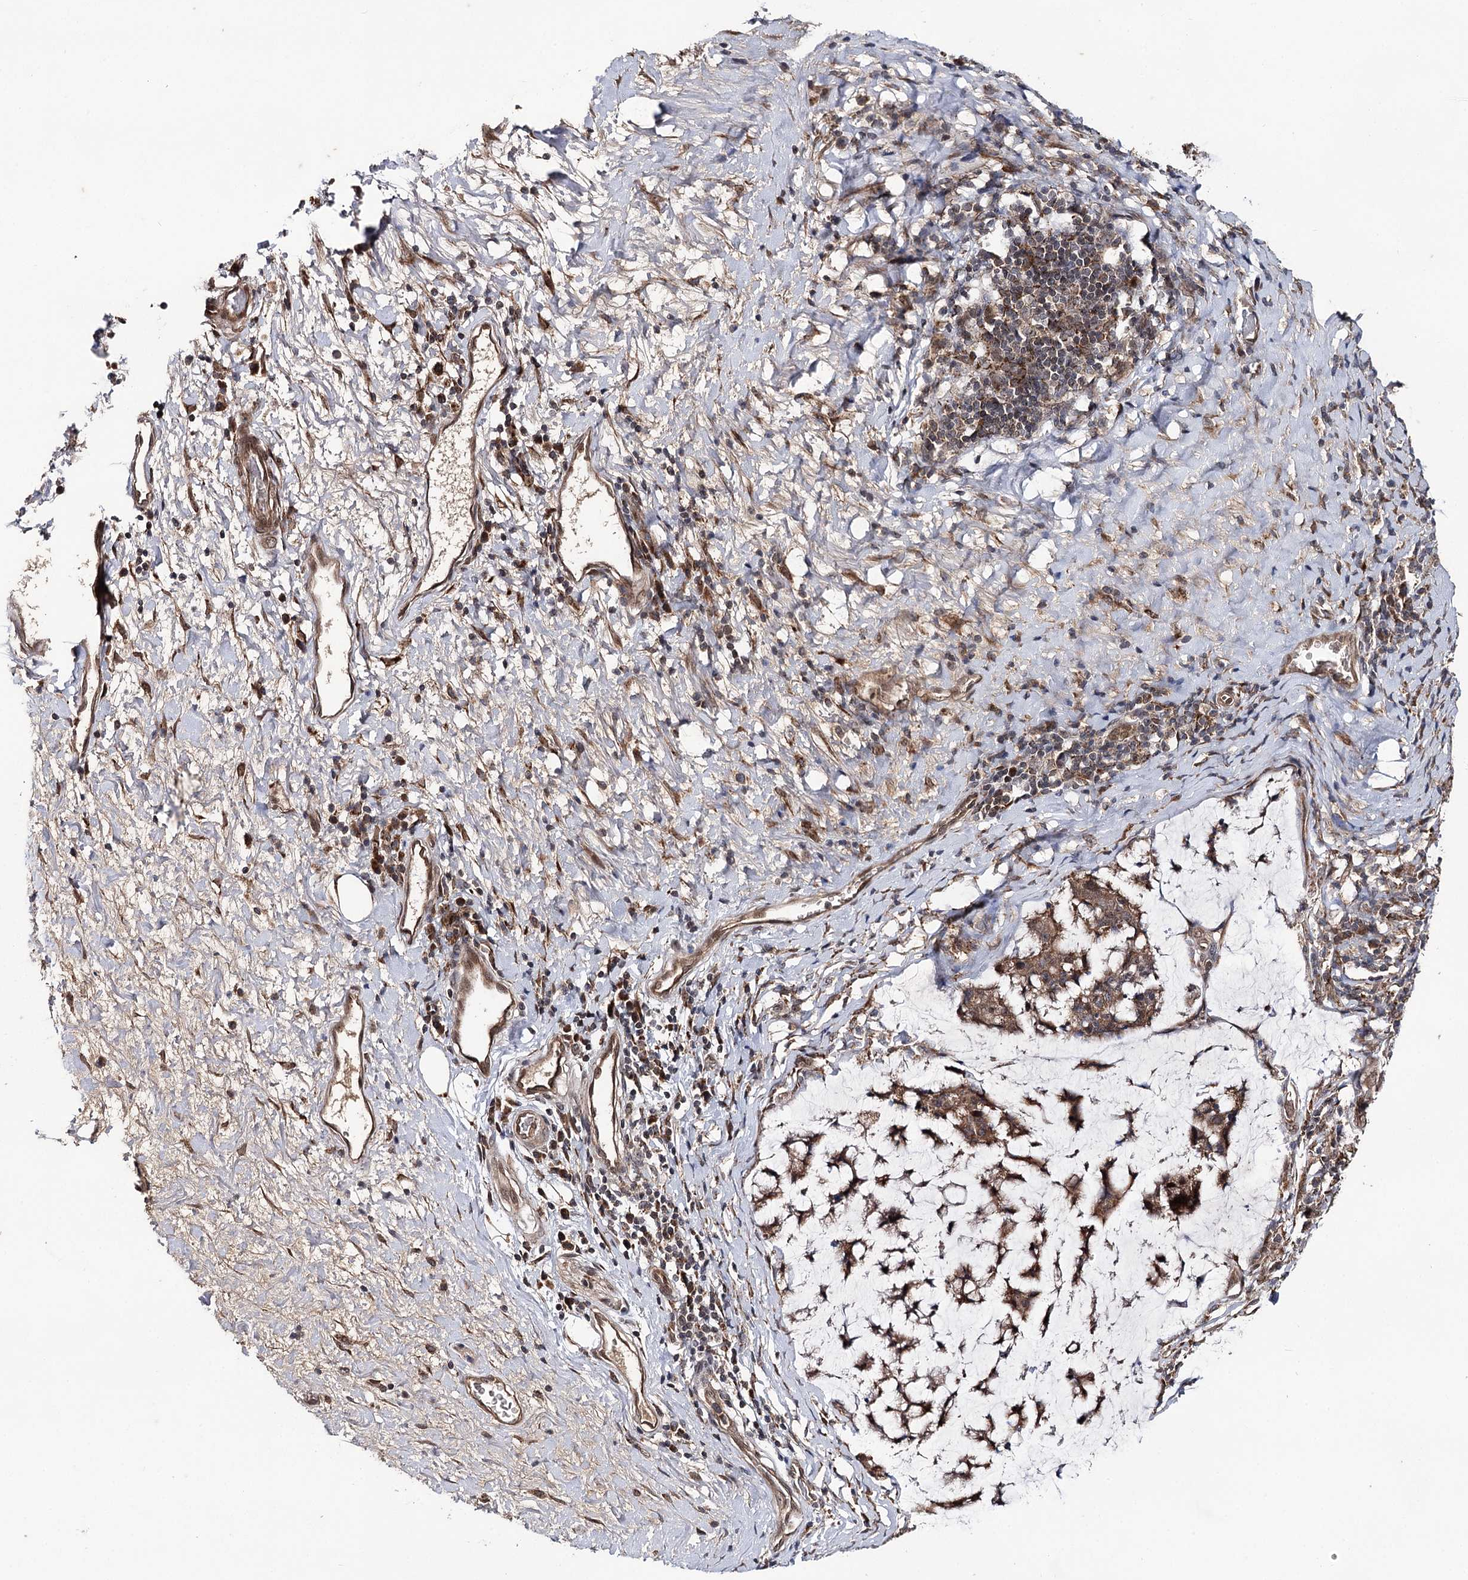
{"staining": {"intensity": "moderate", "quantity": ">75%", "location": "cytoplasmic/membranous"}, "tissue": "stomach cancer", "cell_type": "Tumor cells", "image_type": "cancer", "snomed": [{"axis": "morphology", "description": "Adenocarcinoma, NOS"}, {"axis": "topography", "description": "Stomach, lower"}], "caption": "Adenocarcinoma (stomach) stained with a brown dye demonstrates moderate cytoplasmic/membranous positive staining in approximately >75% of tumor cells.", "gene": "MSANTD2", "patient": {"sex": "male", "age": 67}}